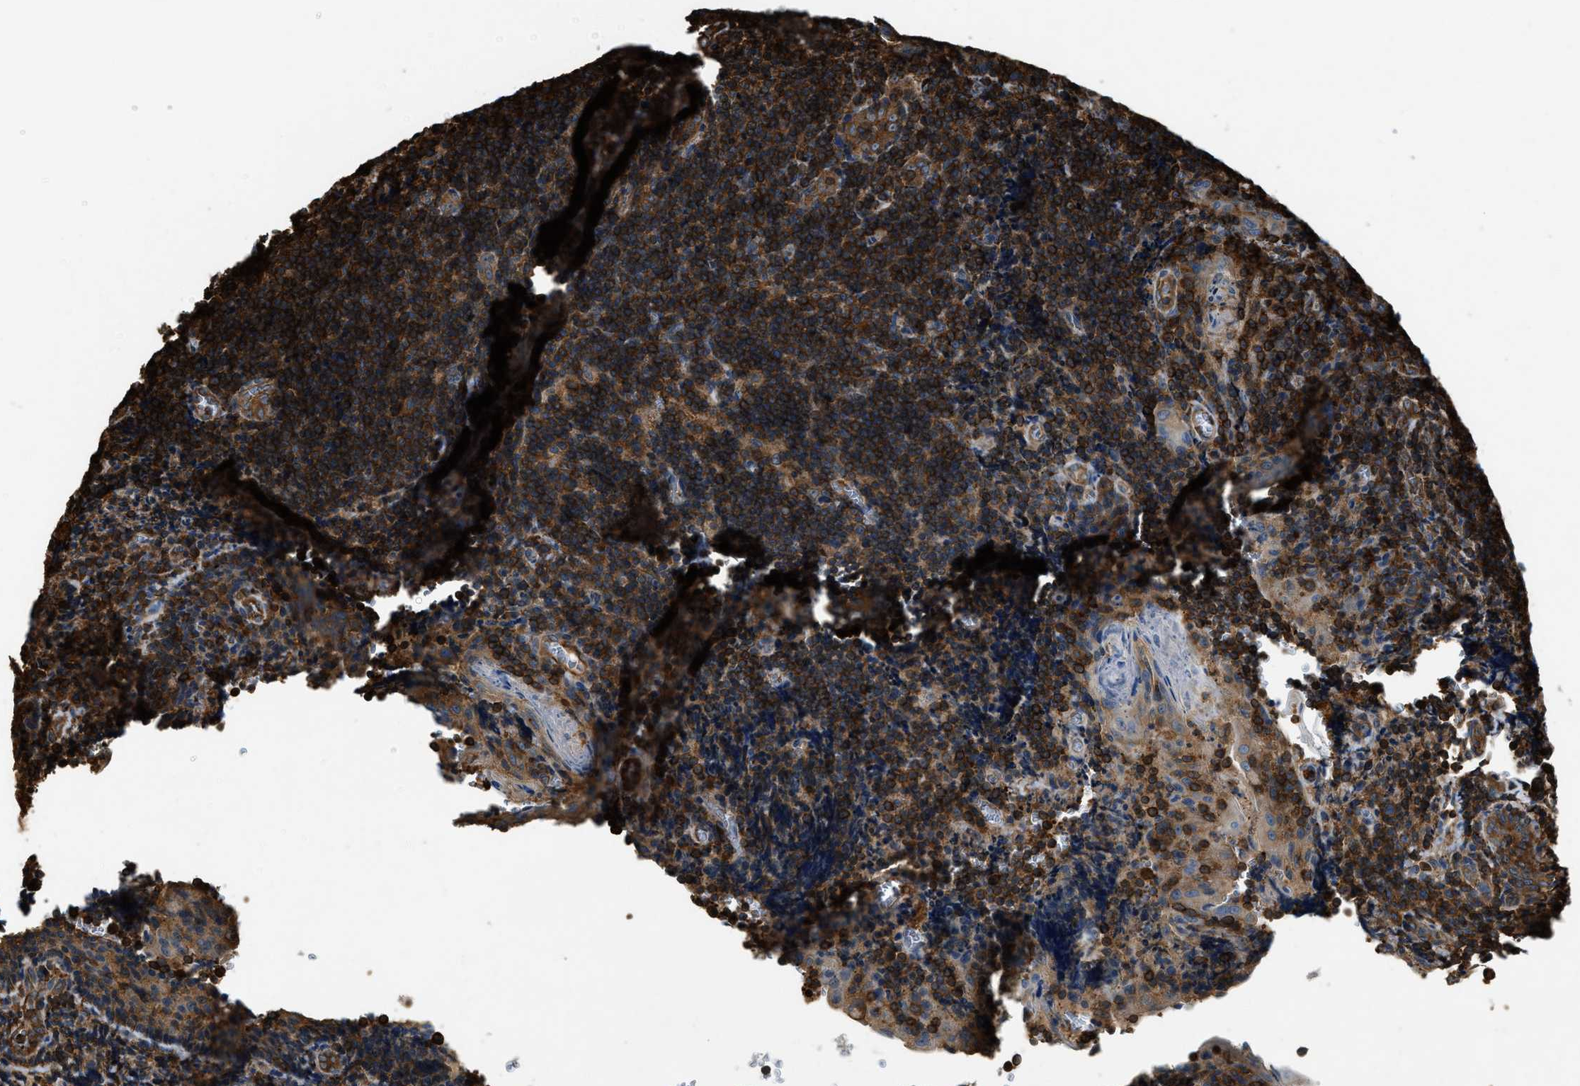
{"staining": {"intensity": "strong", "quantity": ">75%", "location": "cytoplasmic/membranous"}, "tissue": "tonsil", "cell_type": "Germinal center cells", "image_type": "normal", "snomed": [{"axis": "morphology", "description": "Normal tissue, NOS"}, {"axis": "morphology", "description": "Inflammation, NOS"}, {"axis": "topography", "description": "Tonsil"}], "caption": "Strong cytoplasmic/membranous positivity is appreciated in about >75% of germinal center cells in benign tonsil.", "gene": "YARS1", "patient": {"sex": "female", "age": 31}}